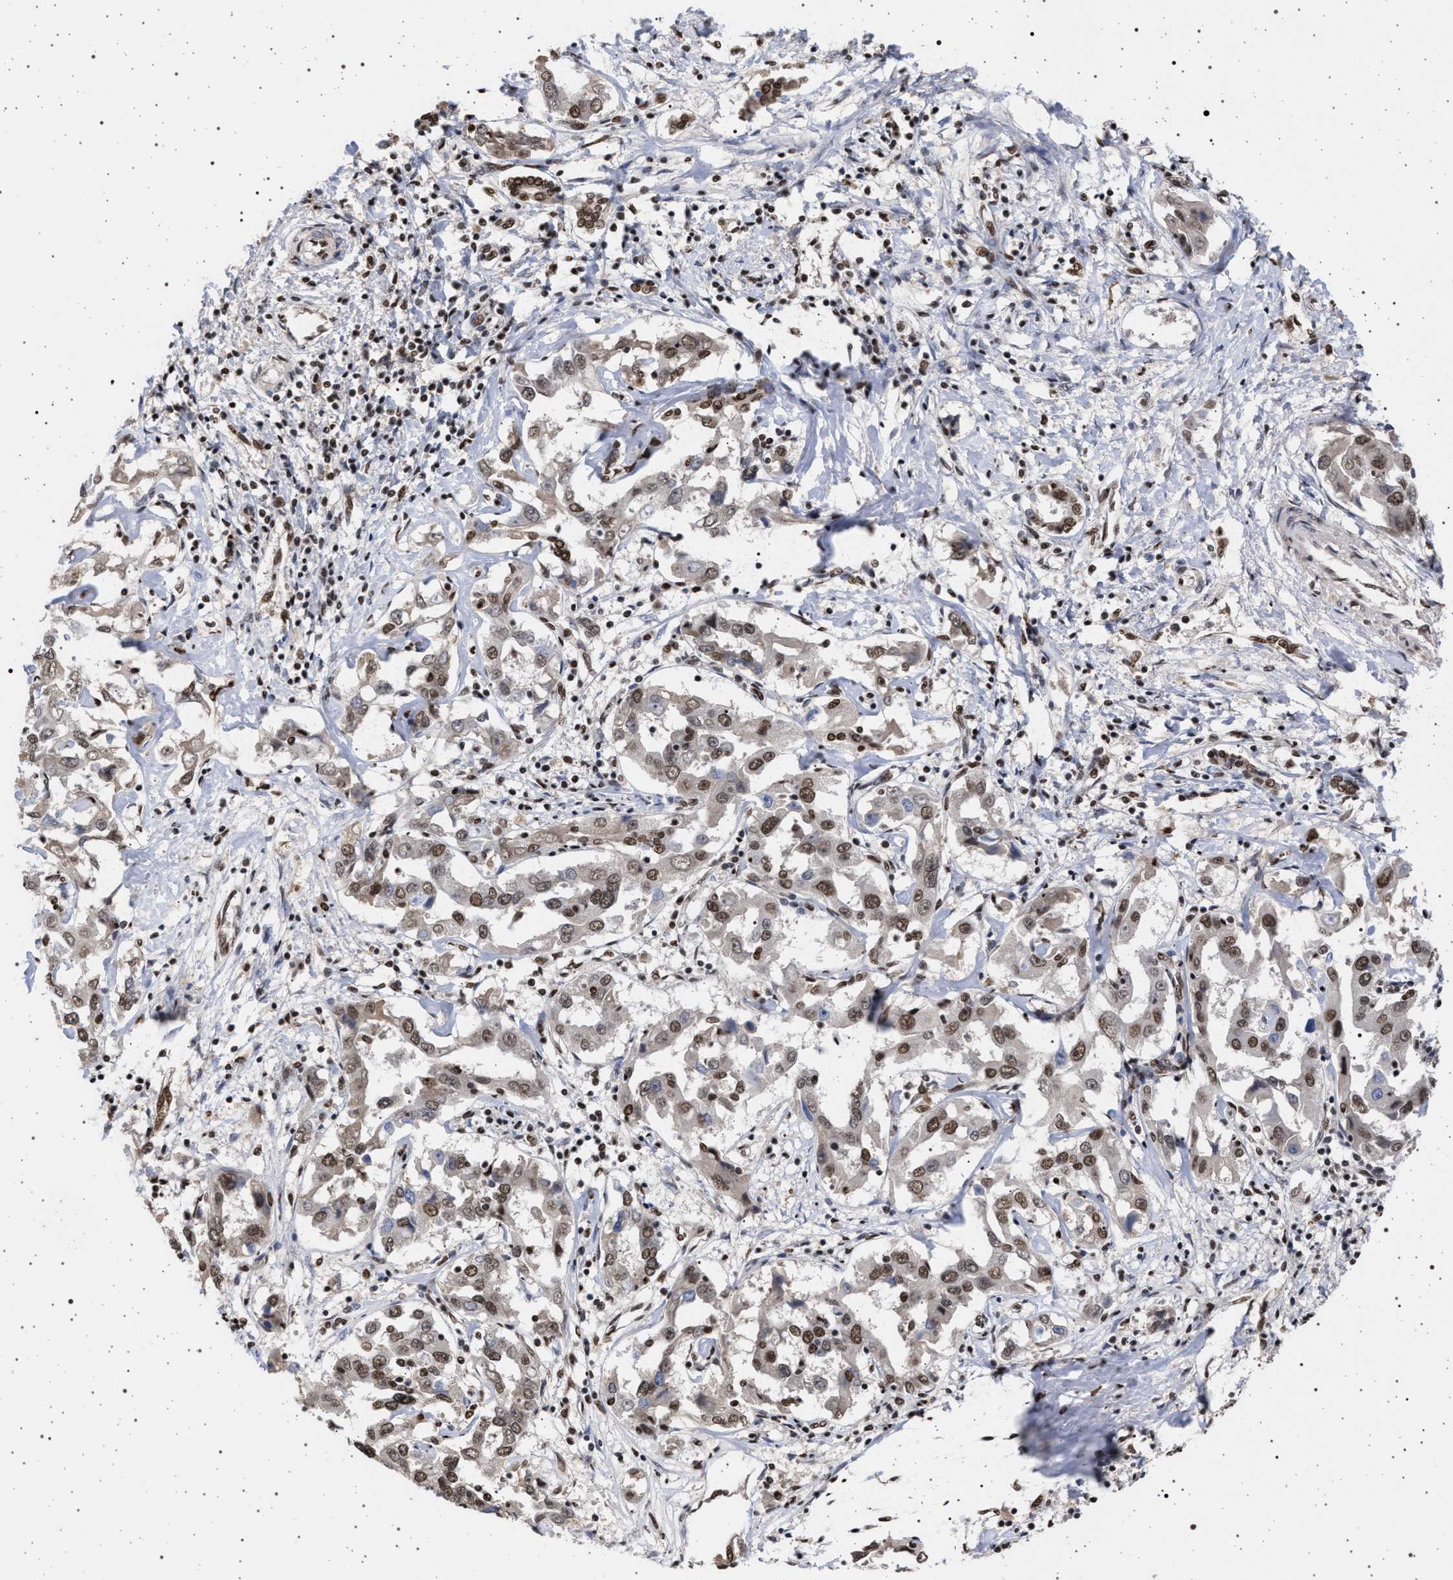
{"staining": {"intensity": "moderate", "quantity": ">75%", "location": "nuclear"}, "tissue": "liver cancer", "cell_type": "Tumor cells", "image_type": "cancer", "snomed": [{"axis": "morphology", "description": "Cholangiocarcinoma"}, {"axis": "topography", "description": "Liver"}], "caption": "An immunohistochemistry image of neoplastic tissue is shown. Protein staining in brown shows moderate nuclear positivity in liver cholangiocarcinoma within tumor cells.", "gene": "PHF12", "patient": {"sex": "male", "age": 59}}